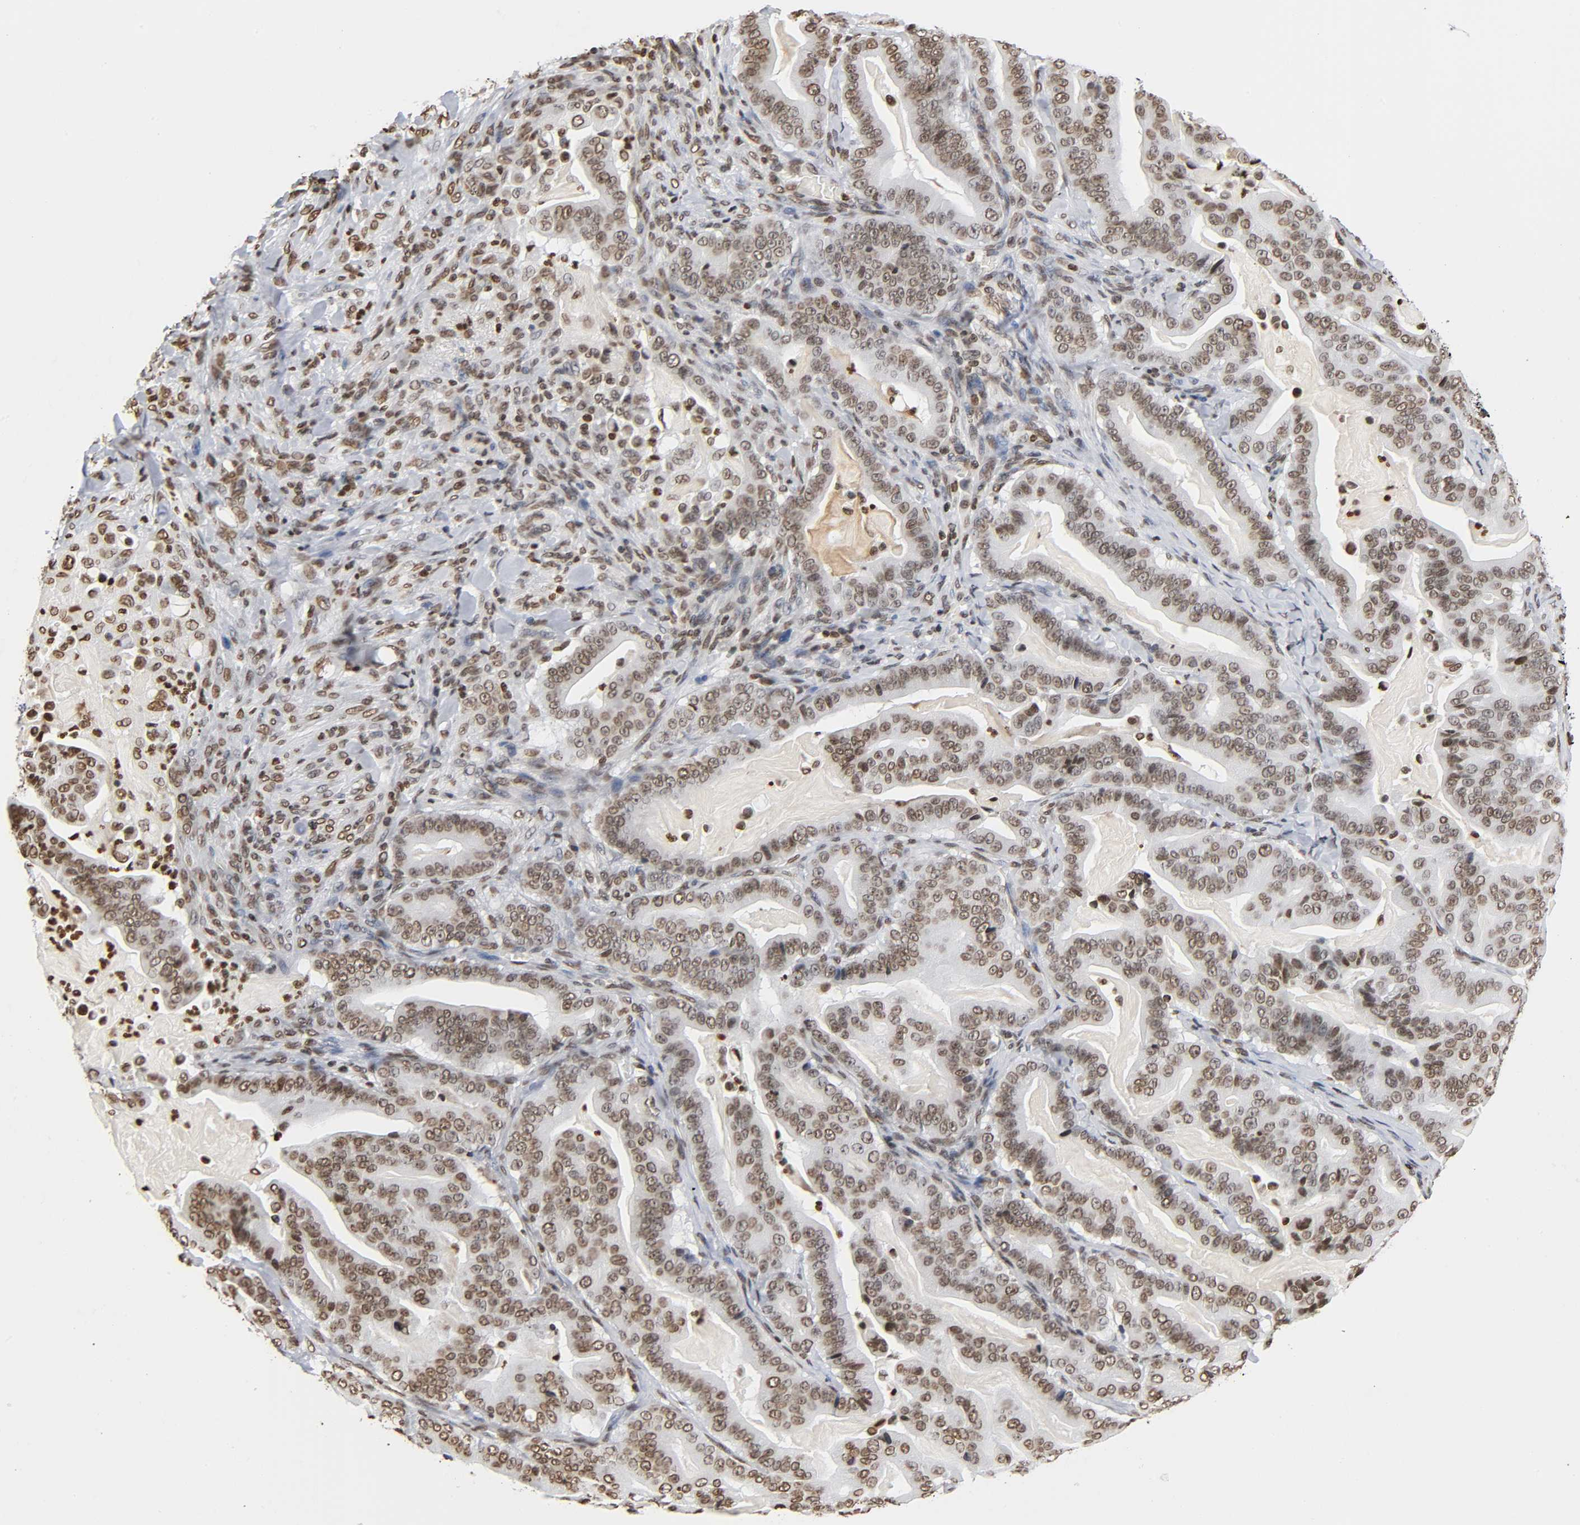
{"staining": {"intensity": "moderate", "quantity": ">75%", "location": "nuclear"}, "tissue": "pancreatic cancer", "cell_type": "Tumor cells", "image_type": "cancer", "snomed": [{"axis": "morphology", "description": "Adenocarcinoma, NOS"}, {"axis": "topography", "description": "Pancreas"}], "caption": "The photomicrograph reveals immunohistochemical staining of pancreatic cancer. There is moderate nuclear expression is identified in approximately >75% of tumor cells.", "gene": "HOXA6", "patient": {"sex": "male", "age": 63}}